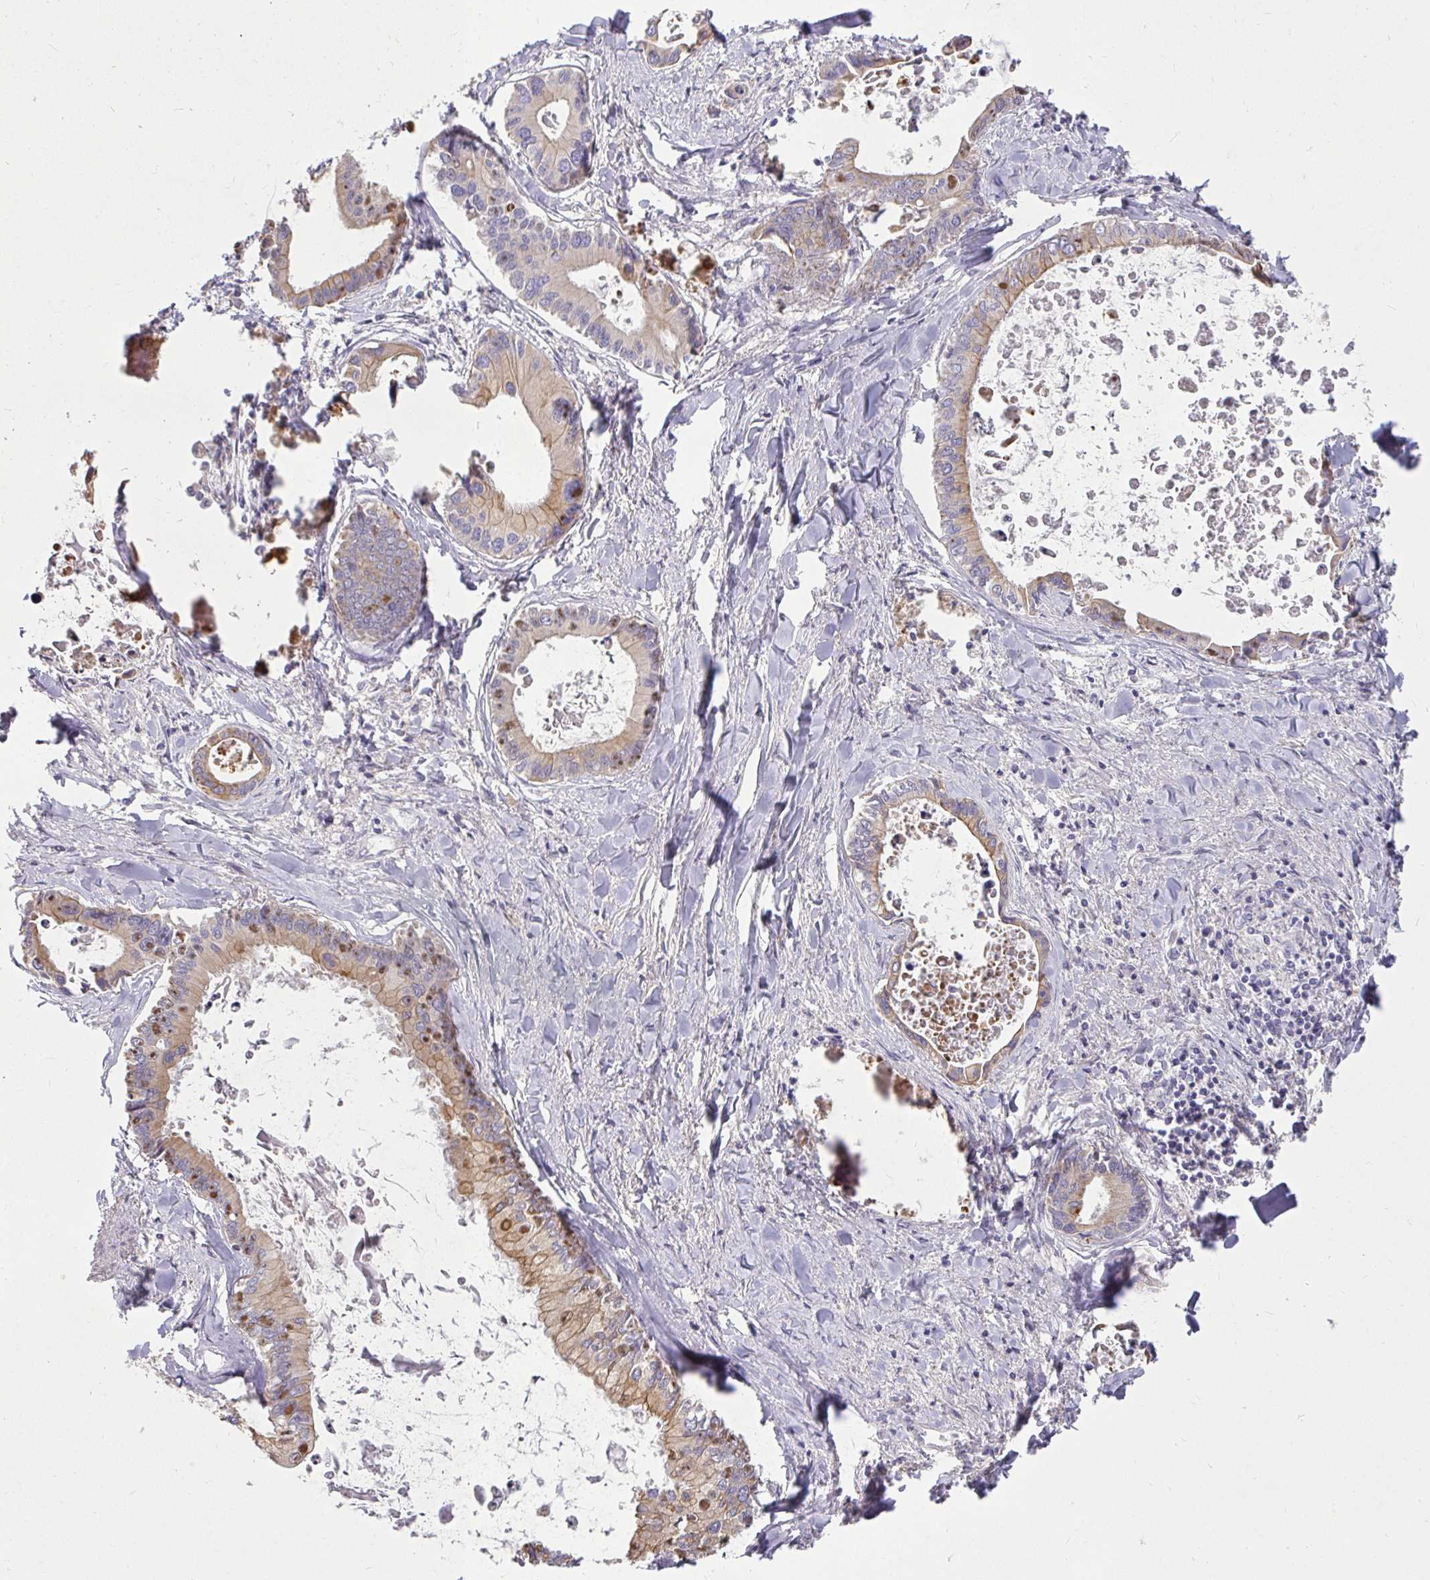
{"staining": {"intensity": "weak", "quantity": "25%-75%", "location": "cytoplasmic/membranous"}, "tissue": "liver cancer", "cell_type": "Tumor cells", "image_type": "cancer", "snomed": [{"axis": "morphology", "description": "Cholangiocarcinoma"}, {"axis": "topography", "description": "Liver"}], "caption": "Liver cancer tissue exhibits weak cytoplasmic/membranous expression in about 25%-75% of tumor cells, visualized by immunohistochemistry. Nuclei are stained in blue.", "gene": "STRIP1", "patient": {"sex": "male", "age": 66}}